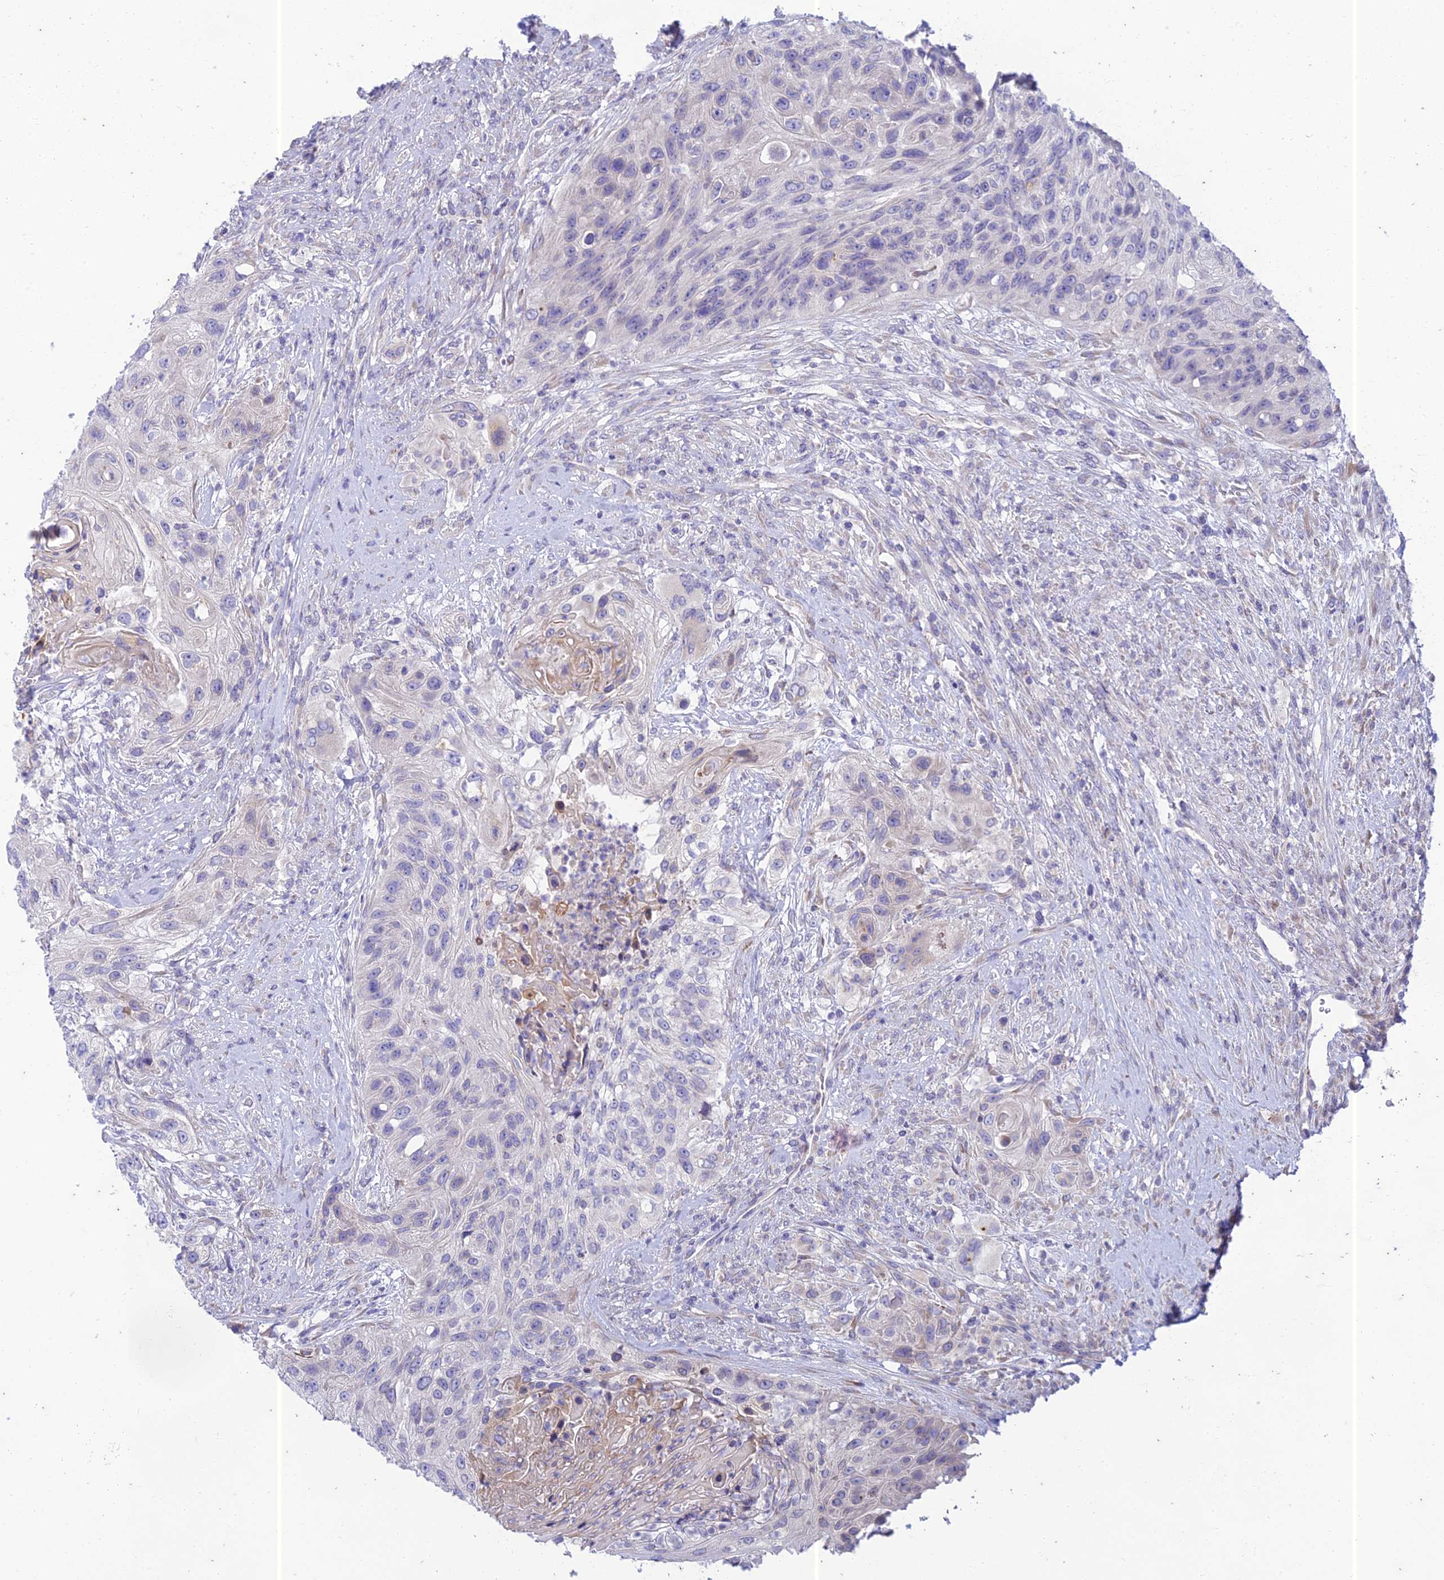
{"staining": {"intensity": "negative", "quantity": "none", "location": "none"}, "tissue": "urothelial cancer", "cell_type": "Tumor cells", "image_type": "cancer", "snomed": [{"axis": "morphology", "description": "Urothelial carcinoma, High grade"}, {"axis": "topography", "description": "Urinary bladder"}], "caption": "Immunohistochemistry micrograph of human urothelial cancer stained for a protein (brown), which reveals no expression in tumor cells.", "gene": "PTCD2", "patient": {"sex": "female", "age": 60}}